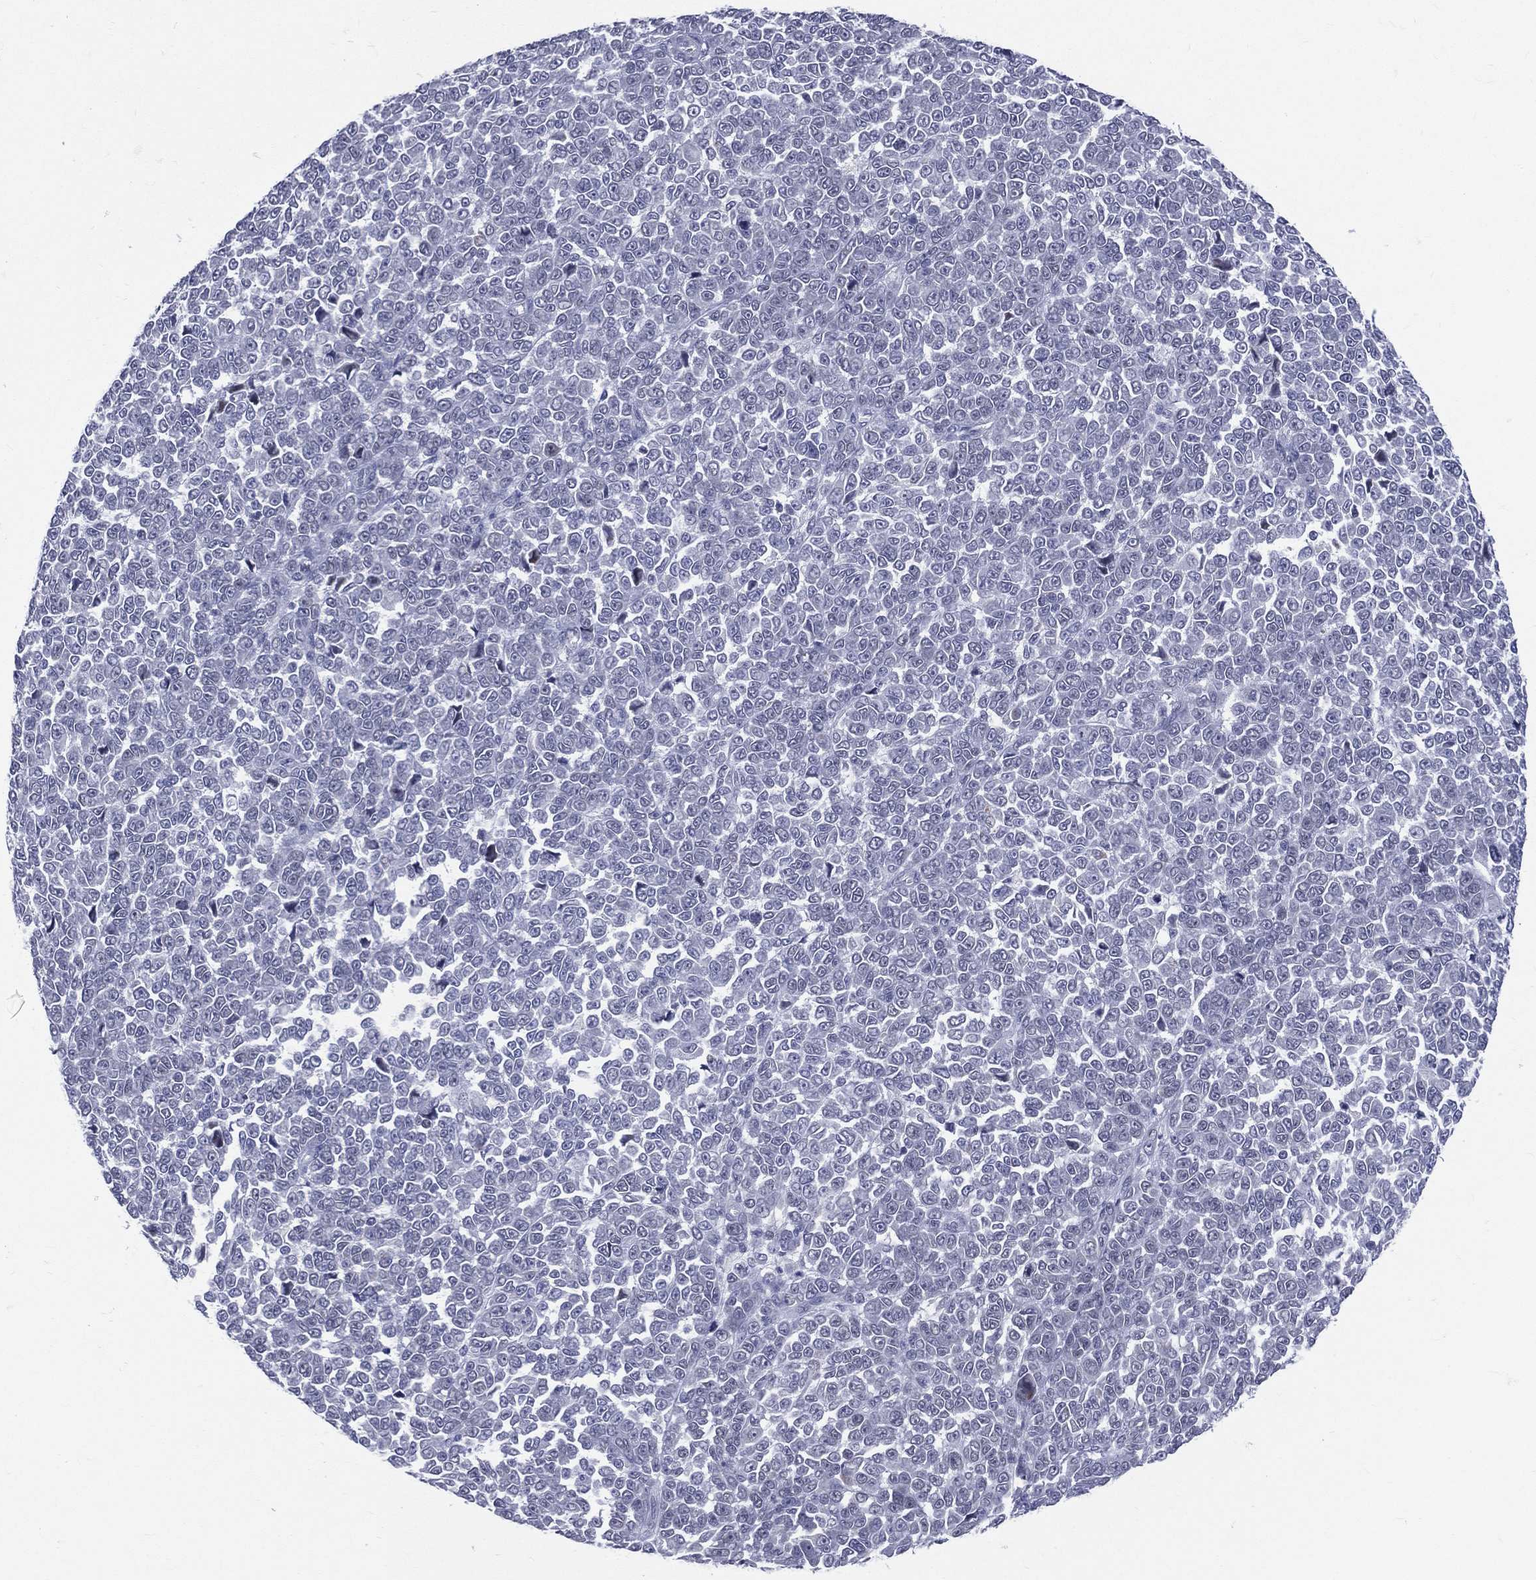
{"staining": {"intensity": "negative", "quantity": "none", "location": "none"}, "tissue": "melanoma", "cell_type": "Tumor cells", "image_type": "cancer", "snomed": [{"axis": "morphology", "description": "Malignant melanoma, NOS"}, {"axis": "topography", "description": "Skin"}], "caption": "An immunohistochemistry (IHC) image of malignant melanoma is shown. There is no staining in tumor cells of malignant melanoma. (Immunohistochemistry (ihc), brightfield microscopy, high magnification).", "gene": "MLLT10", "patient": {"sex": "female", "age": 95}}